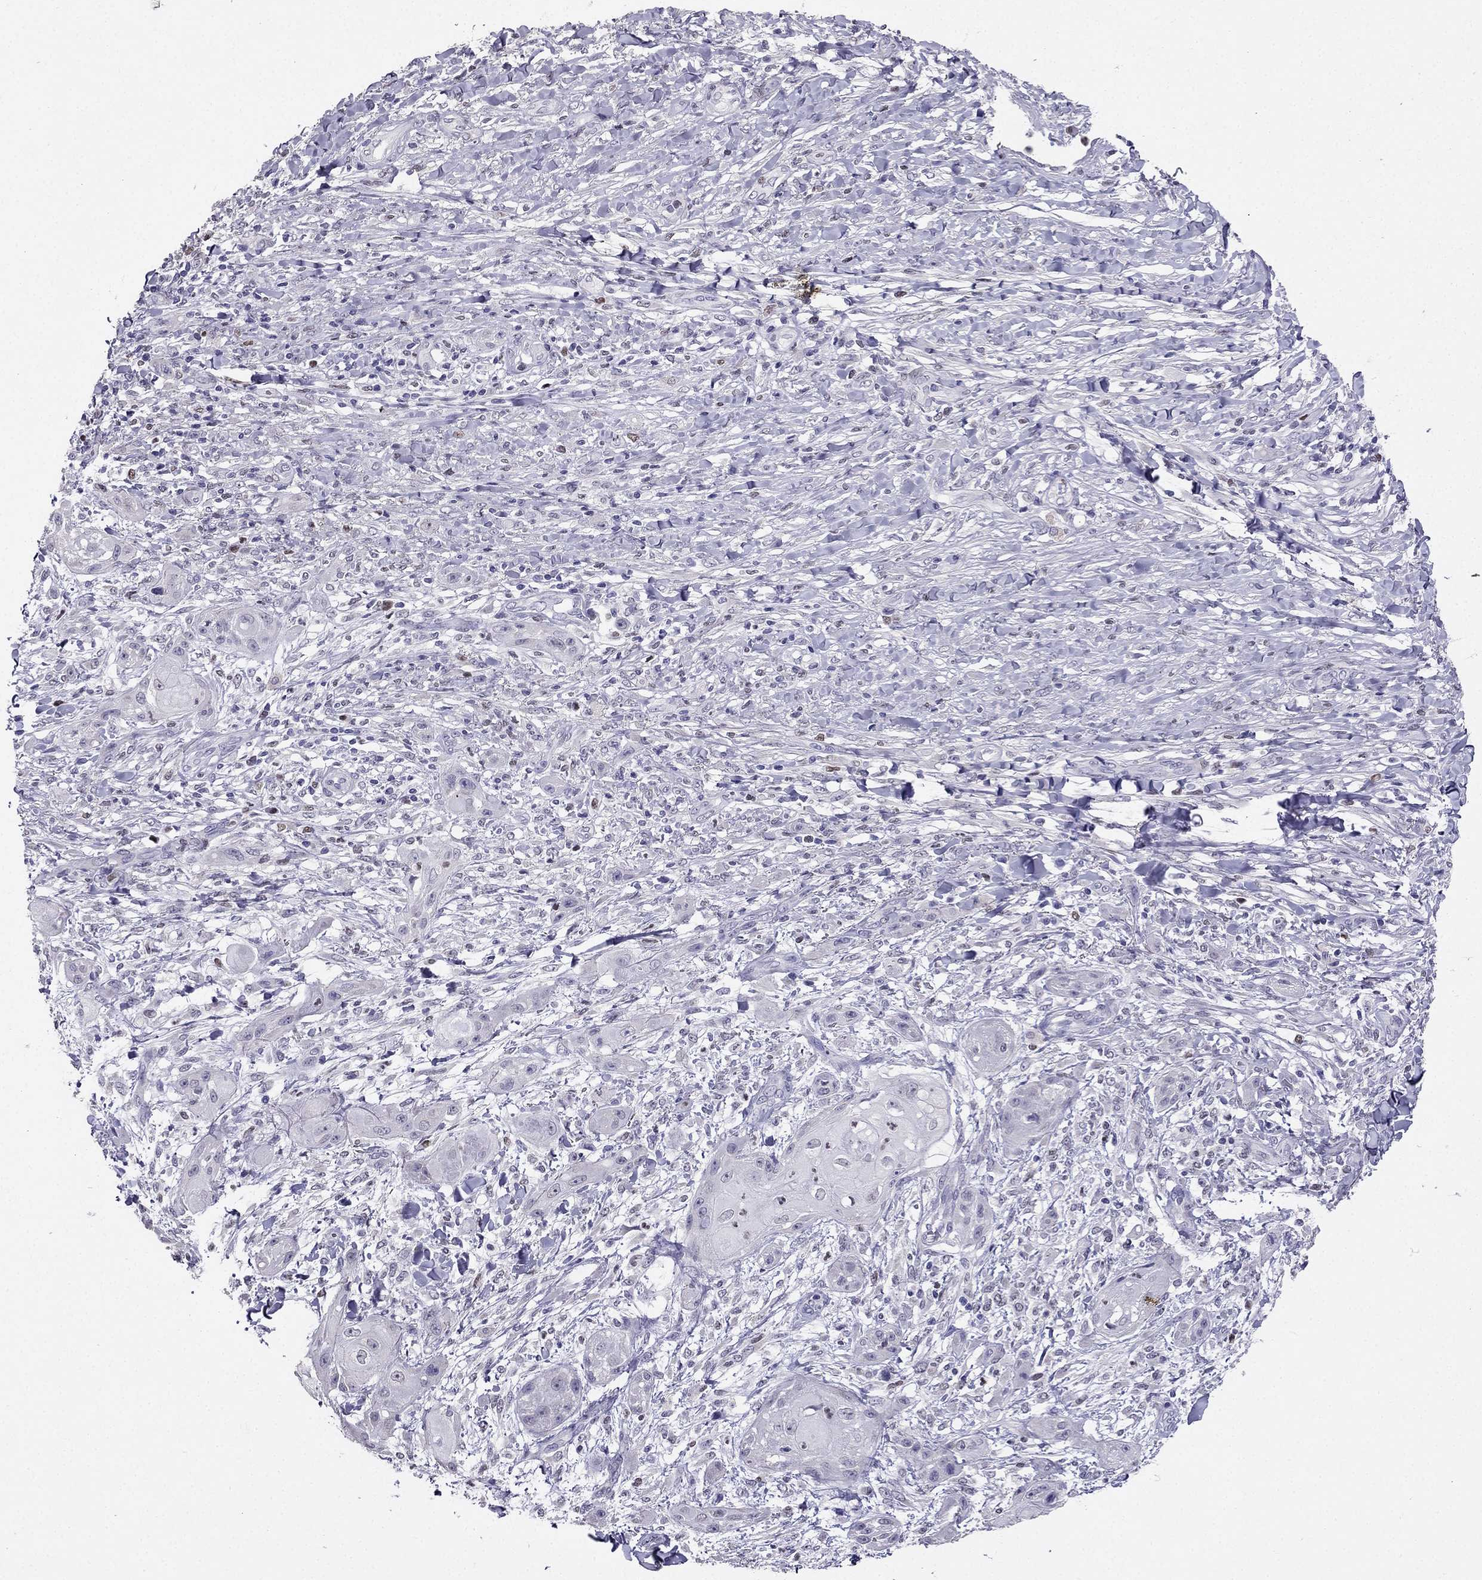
{"staining": {"intensity": "negative", "quantity": "none", "location": "none"}, "tissue": "skin cancer", "cell_type": "Tumor cells", "image_type": "cancer", "snomed": [{"axis": "morphology", "description": "Squamous cell carcinoma, NOS"}, {"axis": "topography", "description": "Skin"}], "caption": "IHC micrograph of human squamous cell carcinoma (skin) stained for a protein (brown), which displays no staining in tumor cells.", "gene": "ARID3A", "patient": {"sex": "male", "age": 62}}